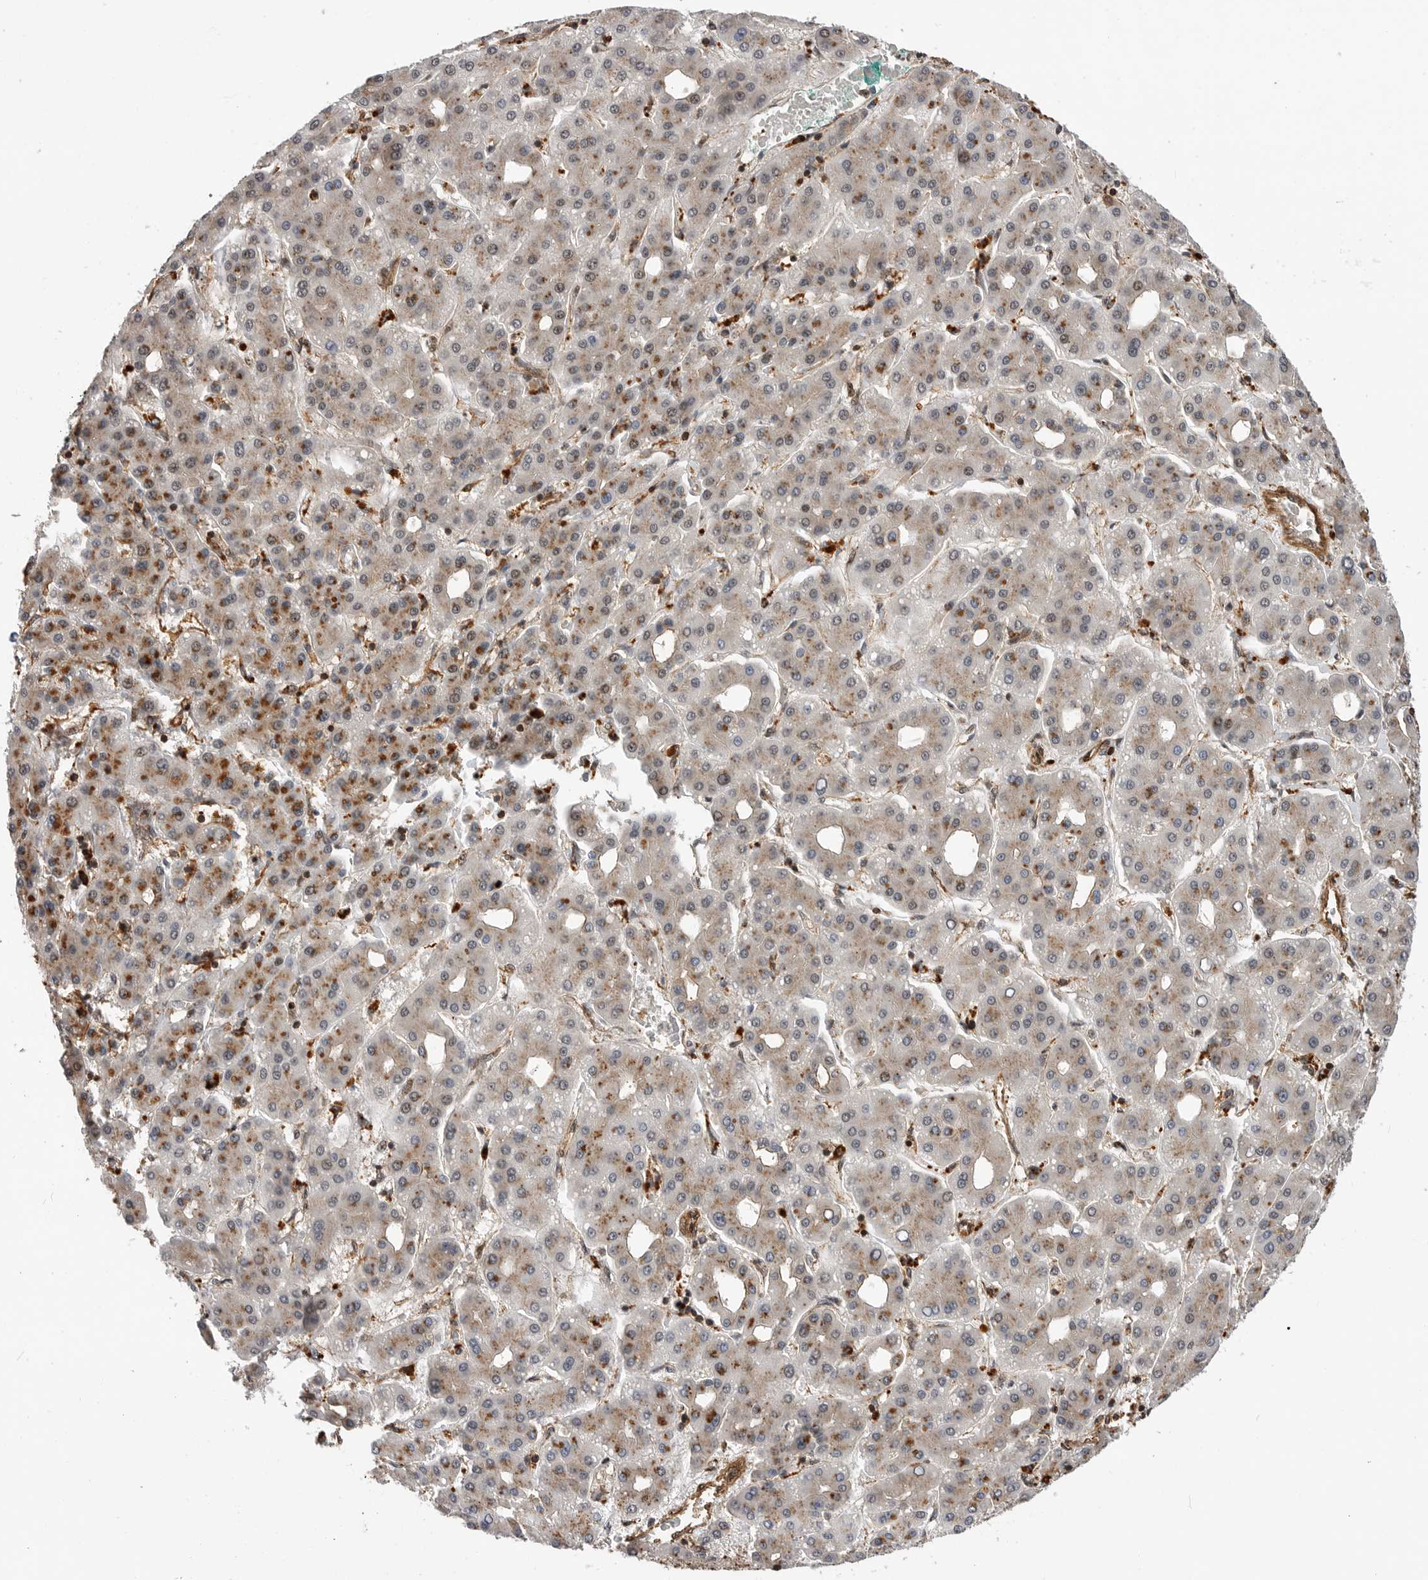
{"staining": {"intensity": "moderate", "quantity": "25%-75%", "location": "cytoplasmic/membranous"}, "tissue": "liver cancer", "cell_type": "Tumor cells", "image_type": "cancer", "snomed": [{"axis": "morphology", "description": "Carcinoma, Hepatocellular, NOS"}, {"axis": "topography", "description": "Liver"}], "caption": "The photomicrograph displays staining of liver cancer, revealing moderate cytoplasmic/membranous protein expression (brown color) within tumor cells.", "gene": "TRIM56", "patient": {"sex": "male", "age": 65}}